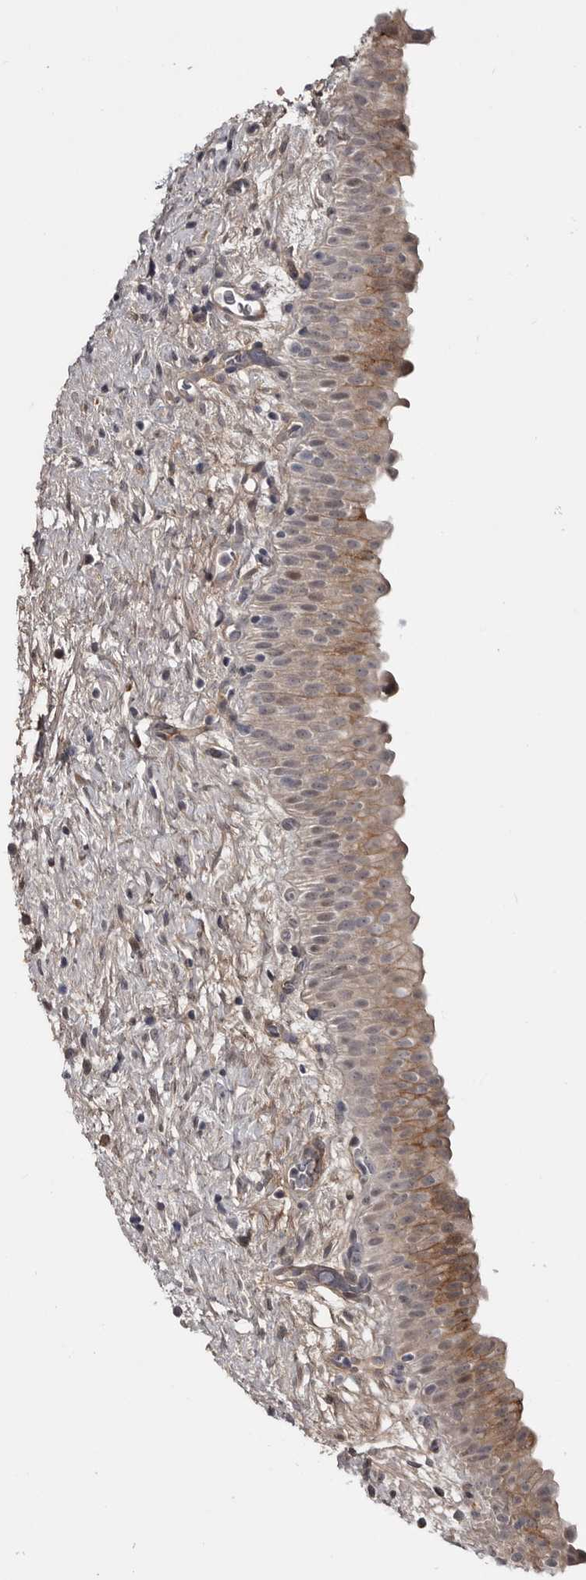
{"staining": {"intensity": "weak", "quantity": "25%-75%", "location": "cytoplasmic/membranous"}, "tissue": "urinary bladder", "cell_type": "Urothelial cells", "image_type": "normal", "snomed": [{"axis": "morphology", "description": "Normal tissue, NOS"}, {"axis": "topography", "description": "Urinary bladder"}], "caption": "Urinary bladder stained with immunohistochemistry shows weak cytoplasmic/membranous positivity in approximately 25%-75% of urothelial cells.", "gene": "ZNF277", "patient": {"sex": "male", "age": 82}}